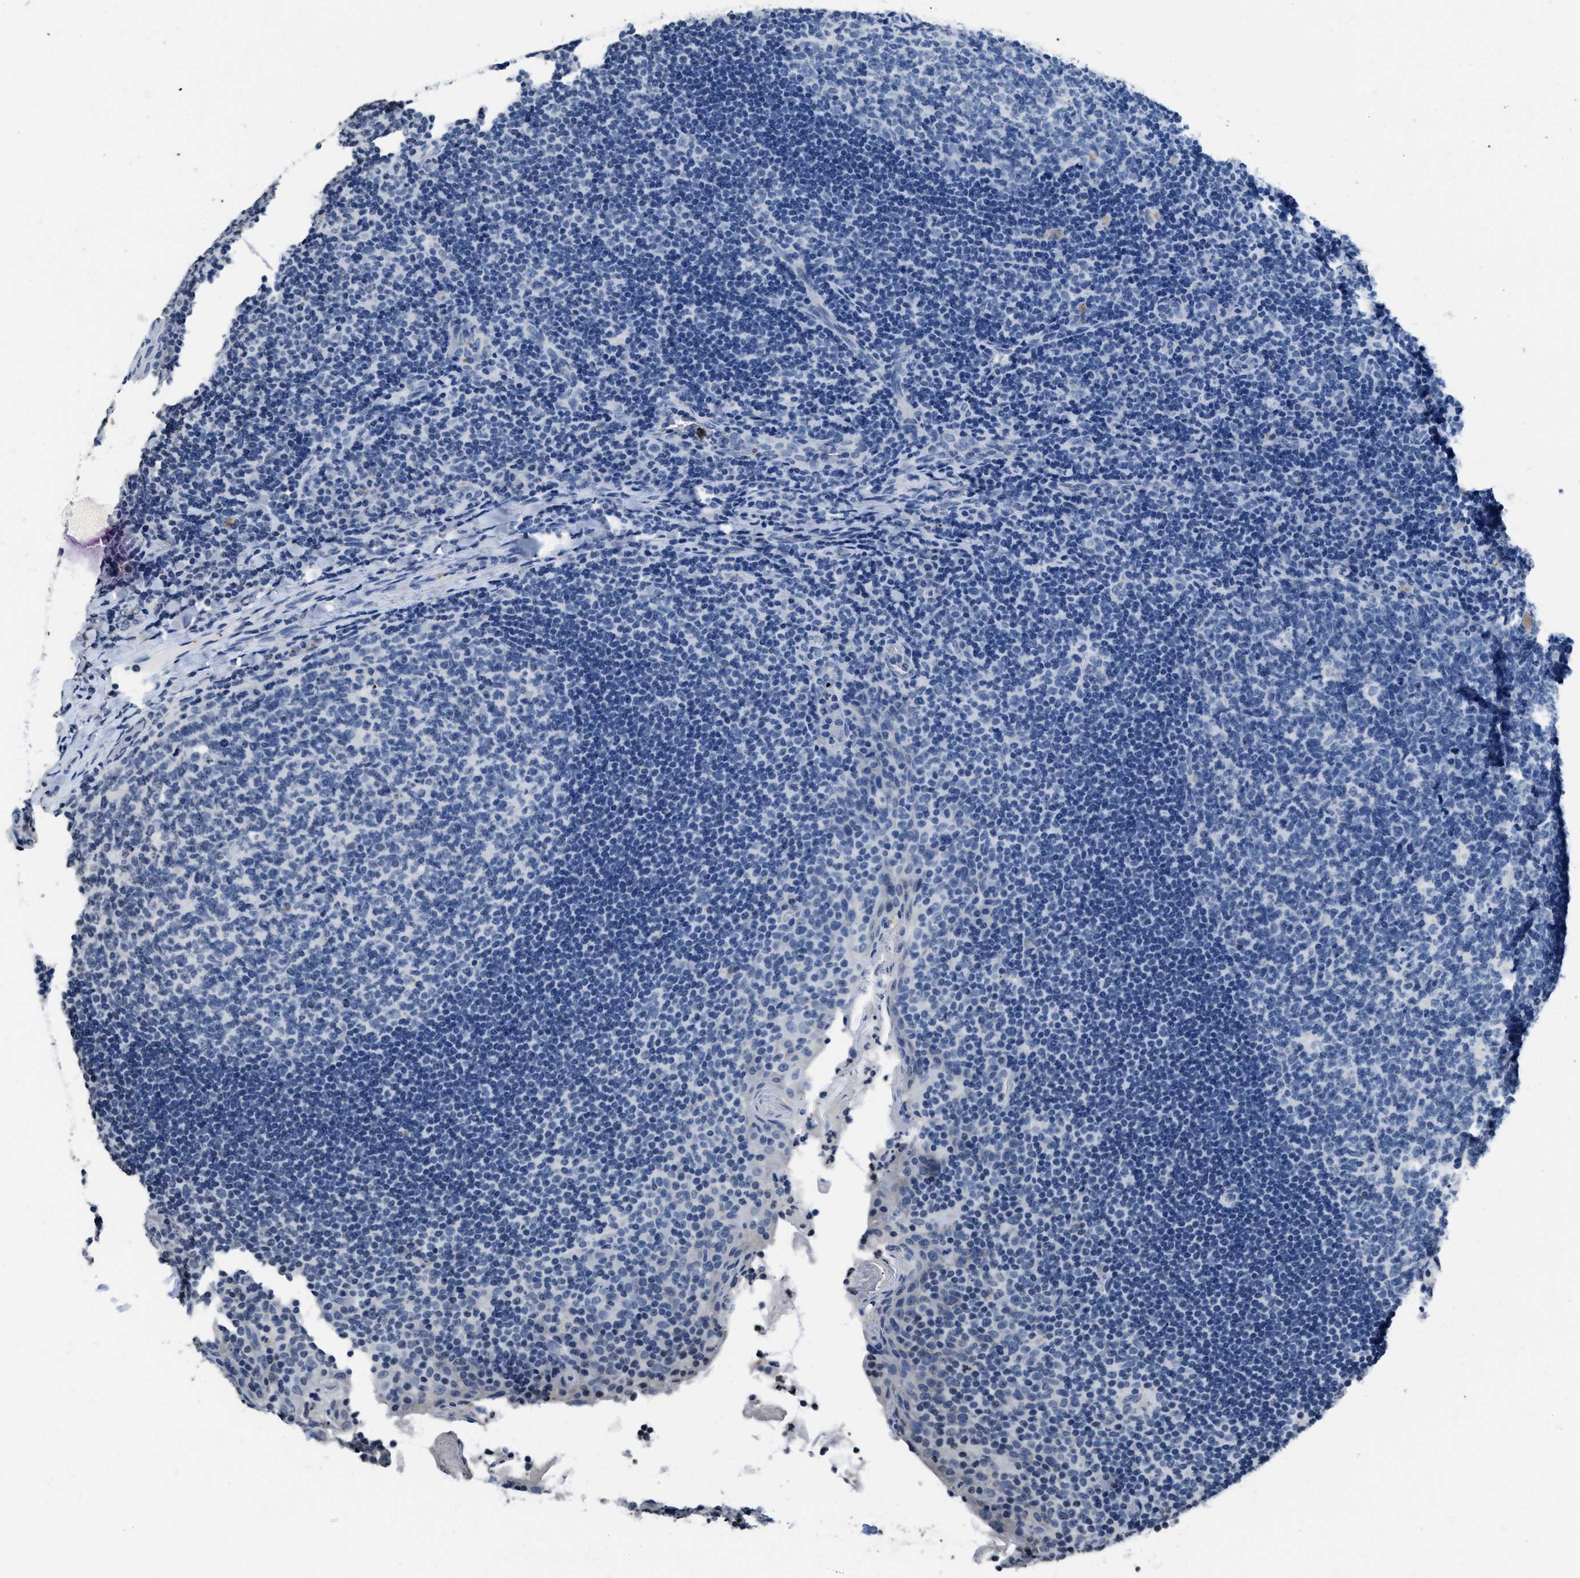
{"staining": {"intensity": "negative", "quantity": "none", "location": "none"}, "tissue": "tonsil", "cell_type": "Germinal center cells", "image_type": "normal", "snomed": [{"axis": "morphology", "description": "Normal tissue, NOS"}, {"axis": "topography", "description": "Tonsil"}], "caption": "Image shows no protein positivity in germinal center cells of normal tonsil. (Brightfield microscopy of DAB (3,3'-diaminobenzidine) immunohistochemistry (IHC) at high magnification).", "gene": "ITGA2B", "patient": {"sex": "male", "age": 17}}